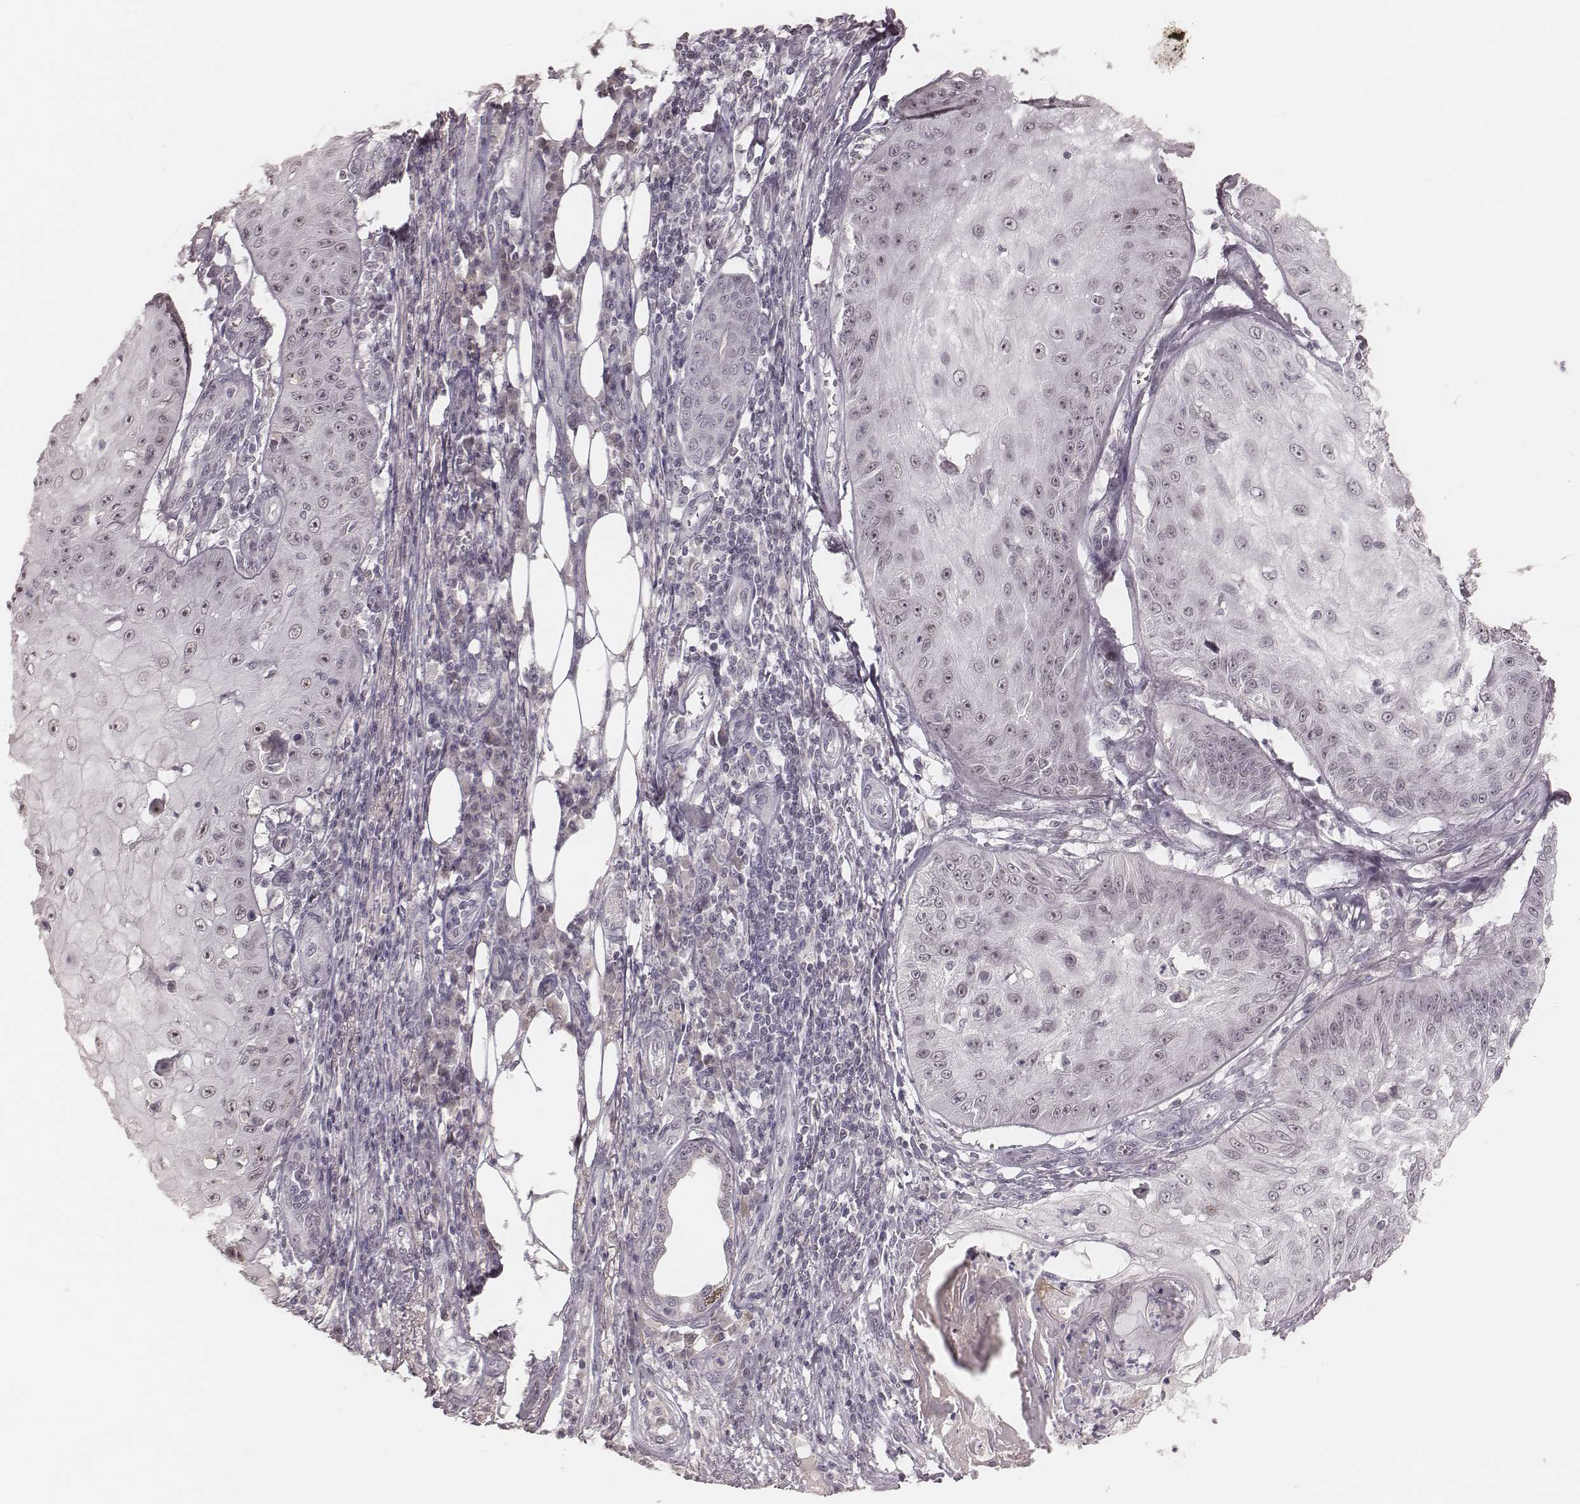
{"staining": {"intensity": "negative", "quantity": "none", "location": "none"}, "tissue": "skin cancer", "cell_type": "Tumor cells", "image_type": "cancer", "snomed": [{"axis": "morphology", "description": "Squamous cell carcinoma, NOS"}, {"axis": "topography", "description": "Skin"}], "caption": "Tumor cells show no significant expression in squamous cell carcinoma (skin).", "gene": "FAM13B", "patient": {"sex": "male", "age": 70}}